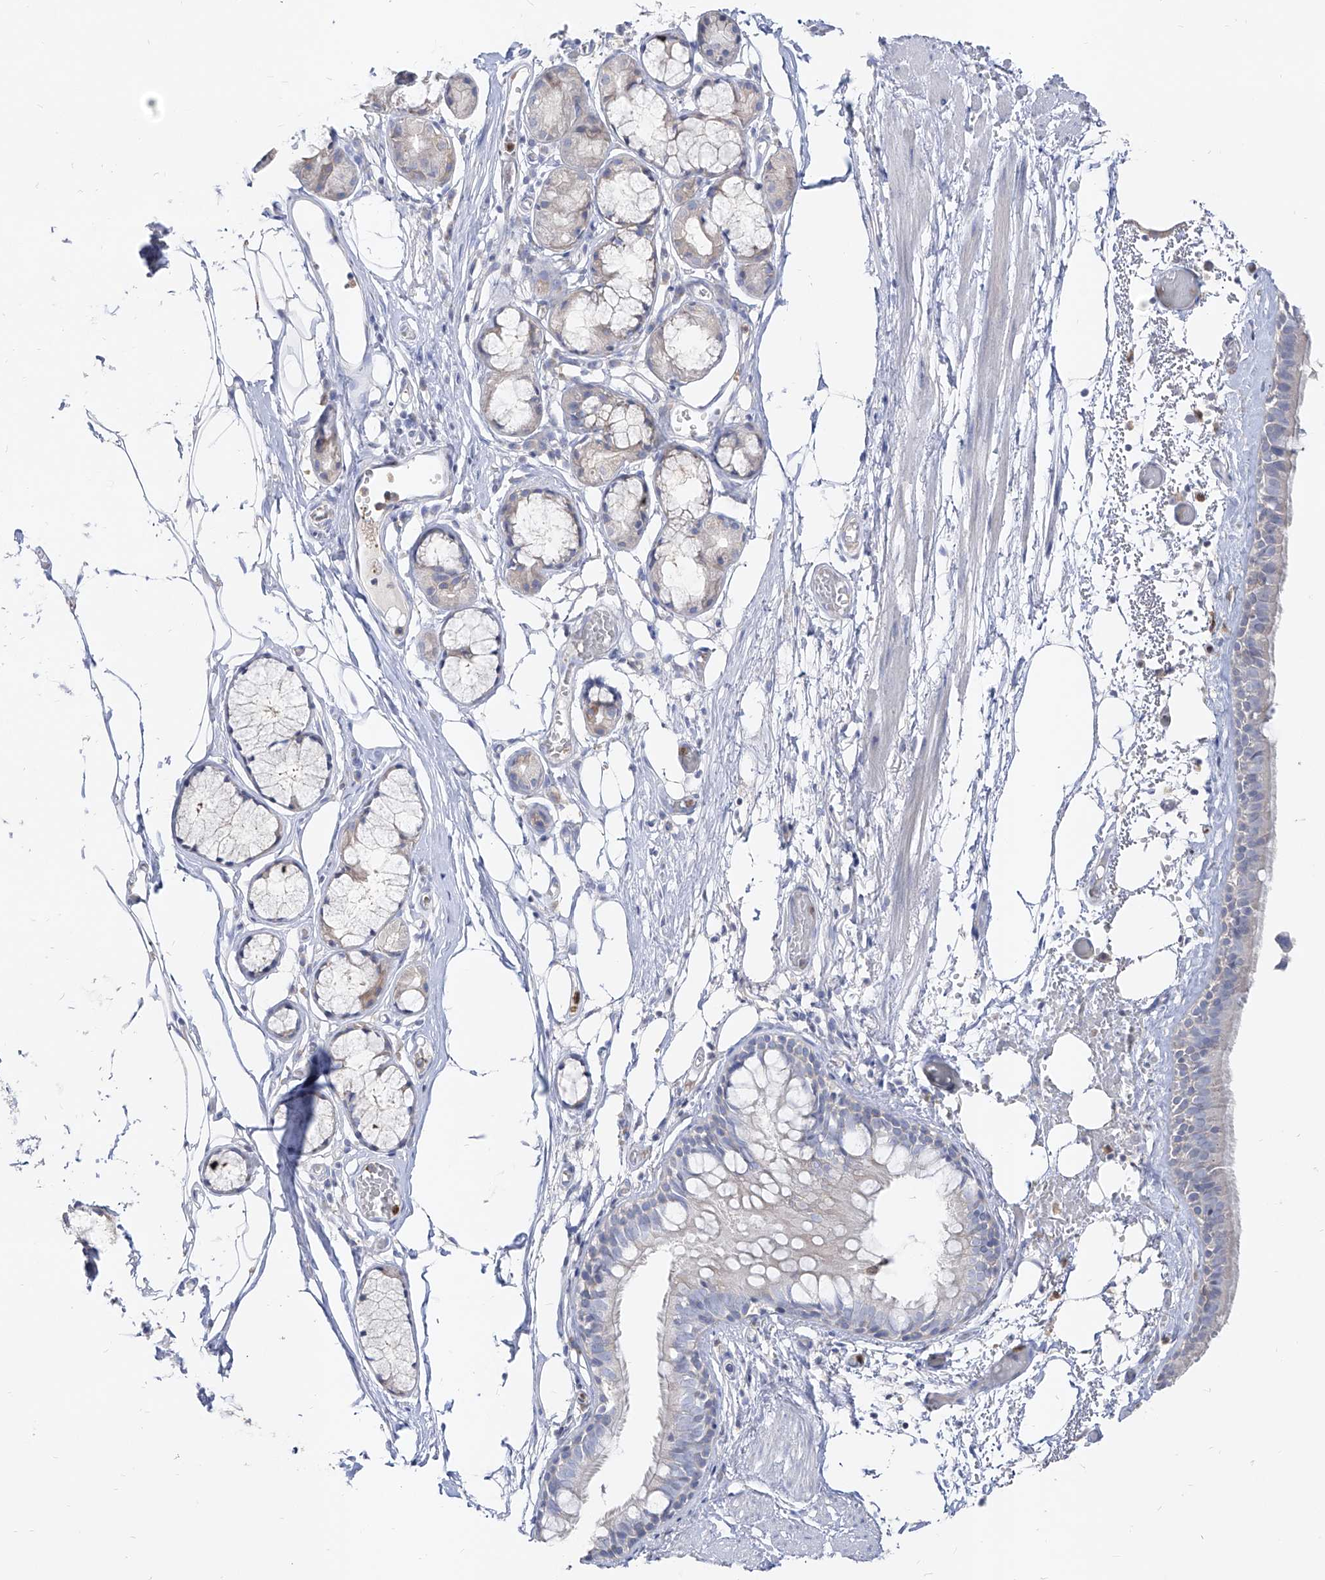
{"staining": {"intensity": "negative", "quantity": "none", "location": "none"}, "tissue": "bronchus", "cell_type": "Respiratory epithelial cells", "image_type": "normal", "snomed": [{"axis": "morphology", "description": "Normal tissue, NOS"}, {"axis": "topography", "description": "Bronchus"}, {"axis": "topography", "description": "Lung"}], "caption": "Protein analysis of benign bronchus shows no significant expression in respiratory epithelial cells. (Immunohistochemistry (ihc), brightfield microscopy, high magnification).", "gene": "RBFOX3", "patient": {"sex": "male", "age": 56}}